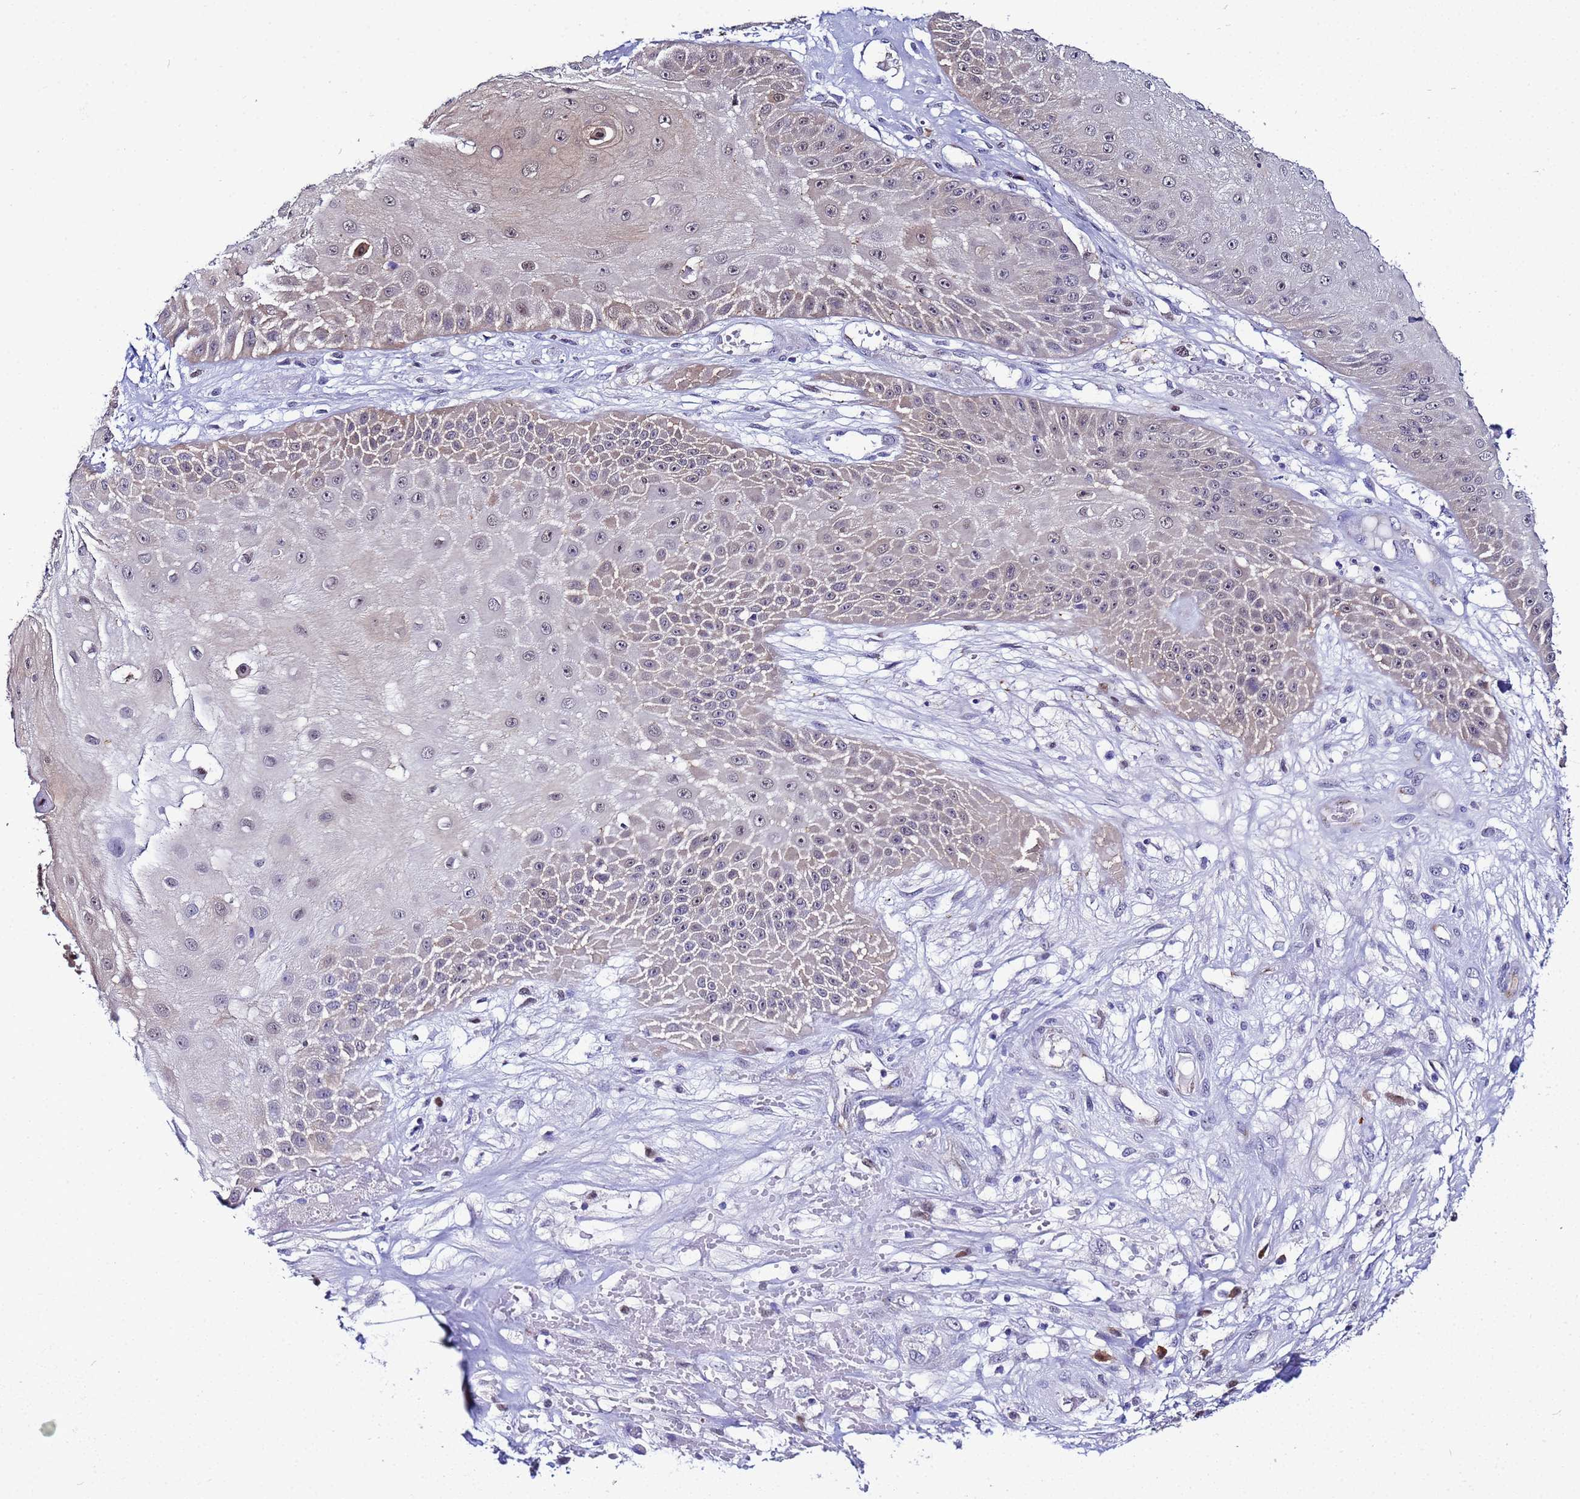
{"staining": {"intensity": "weak", "quantity": "<25%", "location": "cytoplasmic/membranous,nuclear"}, "tissue": "skin cancer", "cell_type": "Tumor cells", "image_type": "cancer", "snomed": [{"axis": "morphology", "description": "Squamous cell carcinoma, NOS"}, {"axis": "topography", "description": "Skin"}], "caption": "IHC of skin cancer (squamous cell carcinoma) demonstrates no staining in tumor cells. (Stains: DAB (3,3'-diaminobenzidine) immunohistochemistry (IHC) with hematoxylin counter stain, Microscopy: brightfield microscopy at high magnification).", "gene": "SLC25A37", "patient": {"sex": "male", "age": 70}}